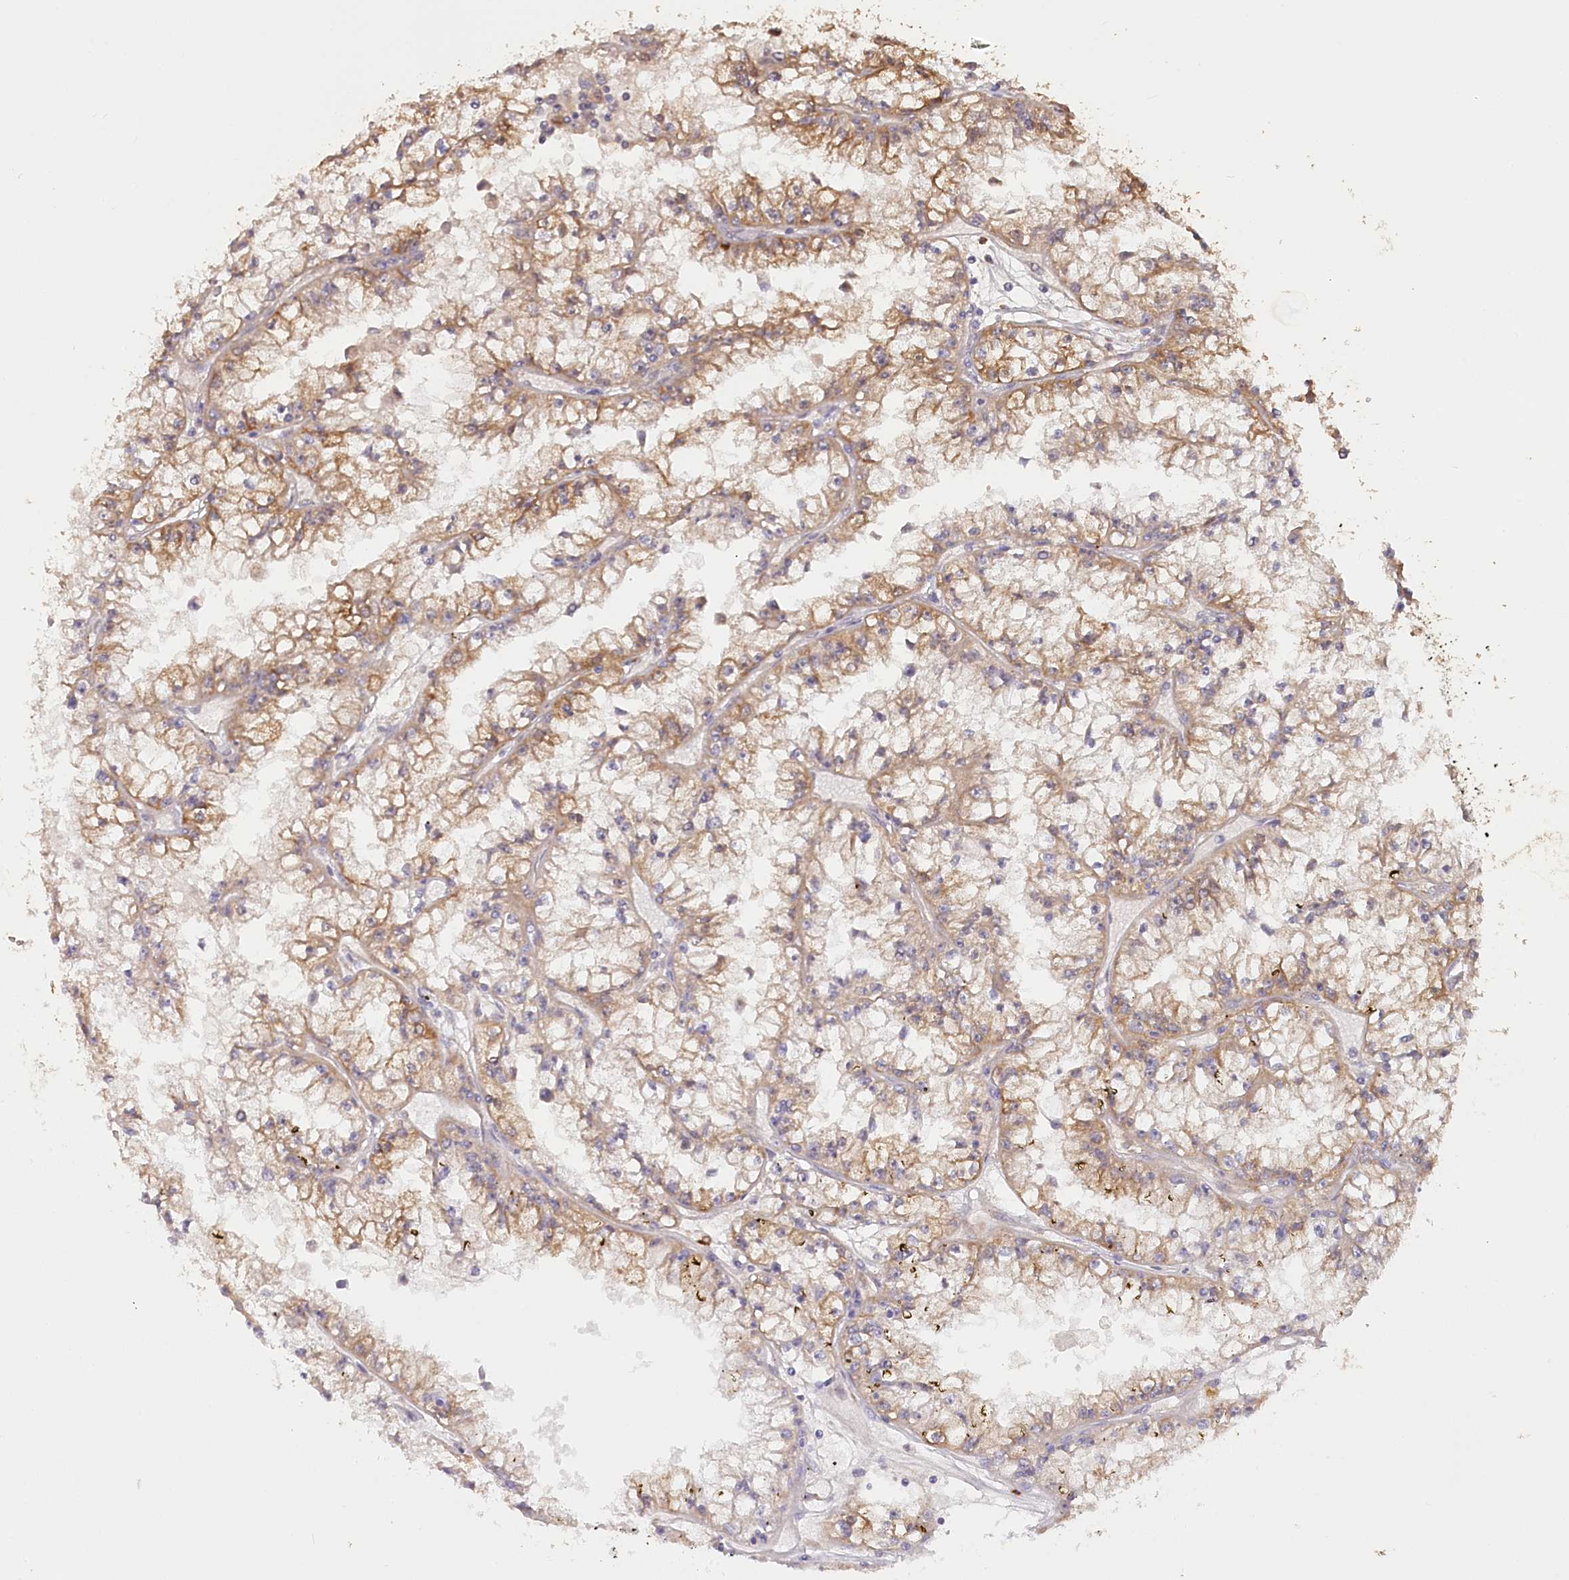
{"staining": {"intensity": "moderate", "quantity": ">75%", "location": "cytoplasmic/membranous"}, "tissue": "renal cancer", "cell_type": "Tumor cells", "image_type": "cancer", "snomed": [{"axis": "morphology", "description": "Adenocarcinoma, NOS"}, {"axis": "topography", "description": "Kidney"}], "caption": "About >75% of tumor cells in human renal cancer reveal moderate cytoplasmic/membranous protein positivity as visualized by brown immunohistochemical staining.", "gene": "IRAK1BP1", "patient": {"sex": "male", "age": 56}}